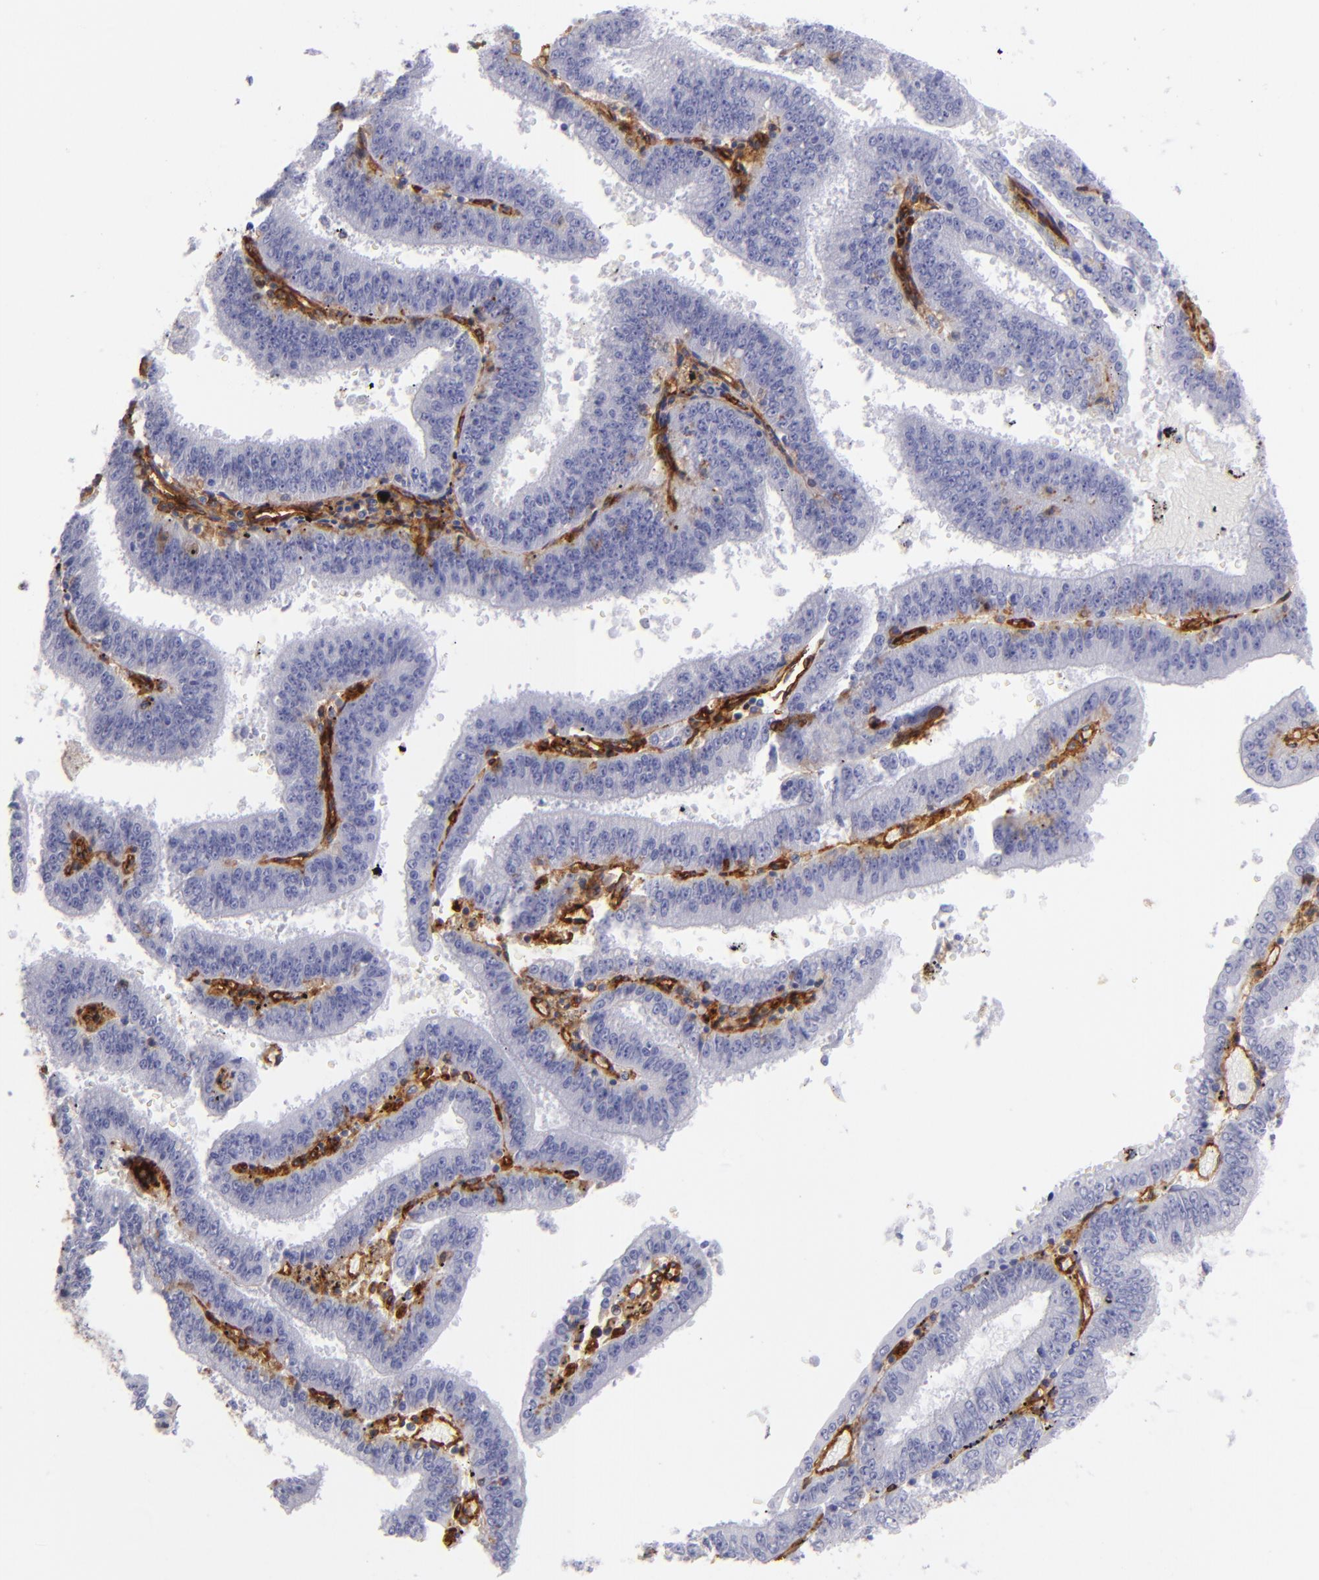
{"staining": {"intensity": "negative", "quantity": "none", "location": "none"}, "tissue": "endometrial cancer", "cell_type": "Tumor cells", "image_type": "cancer", "snomed": [{"axis": "morphology", "description": "Adenocarcinoma, NOS"}, {"axis": "topography", "description": "Endometrium"}], "caption": "Protein analysis of endometrial cancer (adenocarcinoma) displays no significant expression in tumor cells.", "gene": "ENTPD1", "patient": {"sex": "female", "age": 66}}